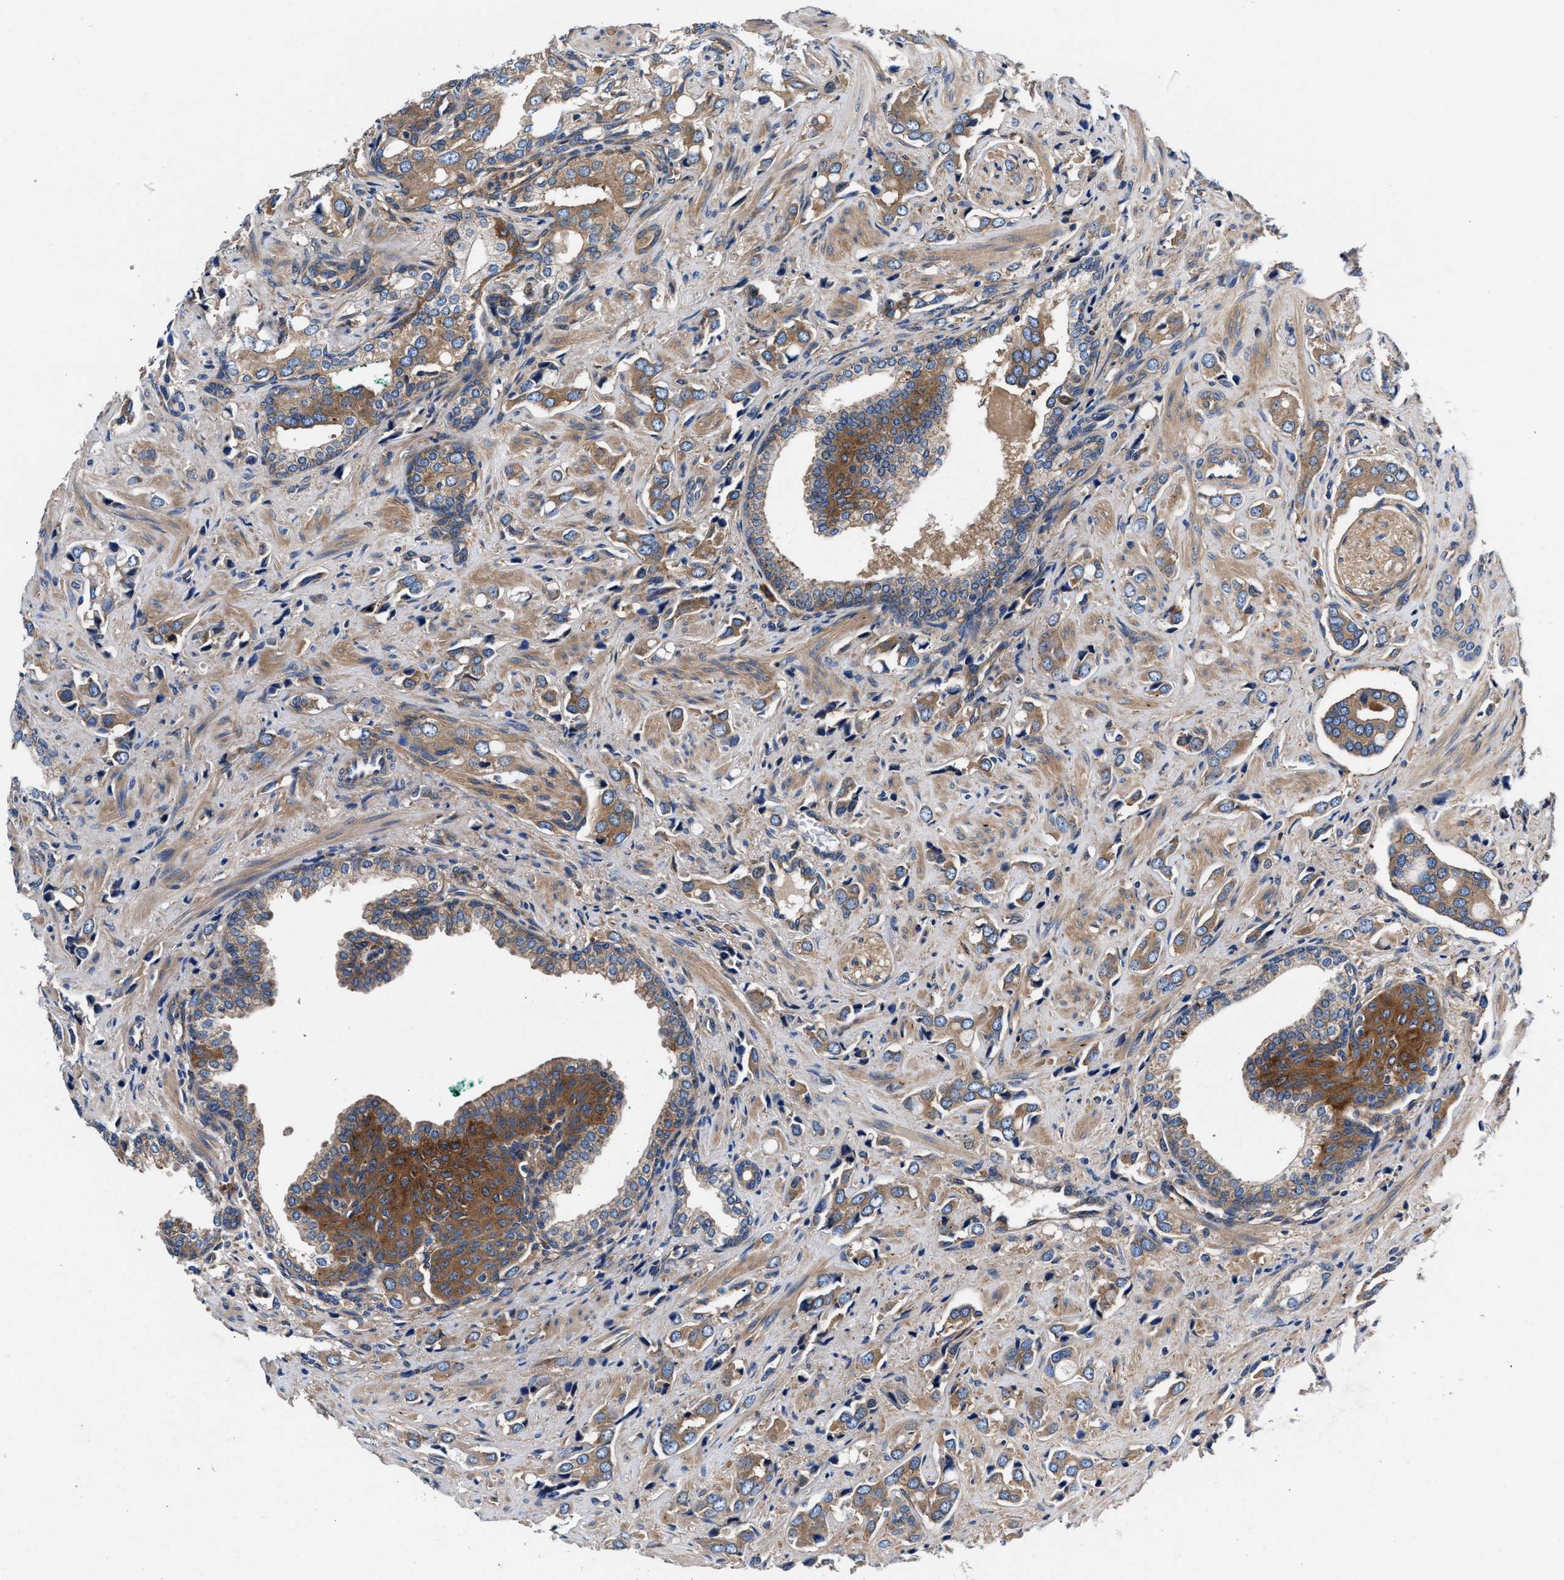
{"staining": {"intensity": "moderate", "quantity": "25%-75%", "location": "cytoplasmic/membranous"}, "tissue": "prostate cancer", "cell_type": "Tumor cells", "image_type": "cancer", "snomed": [{"axis": "morphology", "description": "Adenocarcinoma, High grade"}, {"axis": "topography", "description": "Prostate"}], "caption": "High-grade adenocarcinoma (prostate) stained with DAB (3,3'-diaminobenzidine) immunohistochemistry shows medium levels of moderate cytoplasmic/membranous expression in about 25%-75% of tumor cells.", "gene": "SH3GL1", "patient": {"sex": "male", "age": 52}}